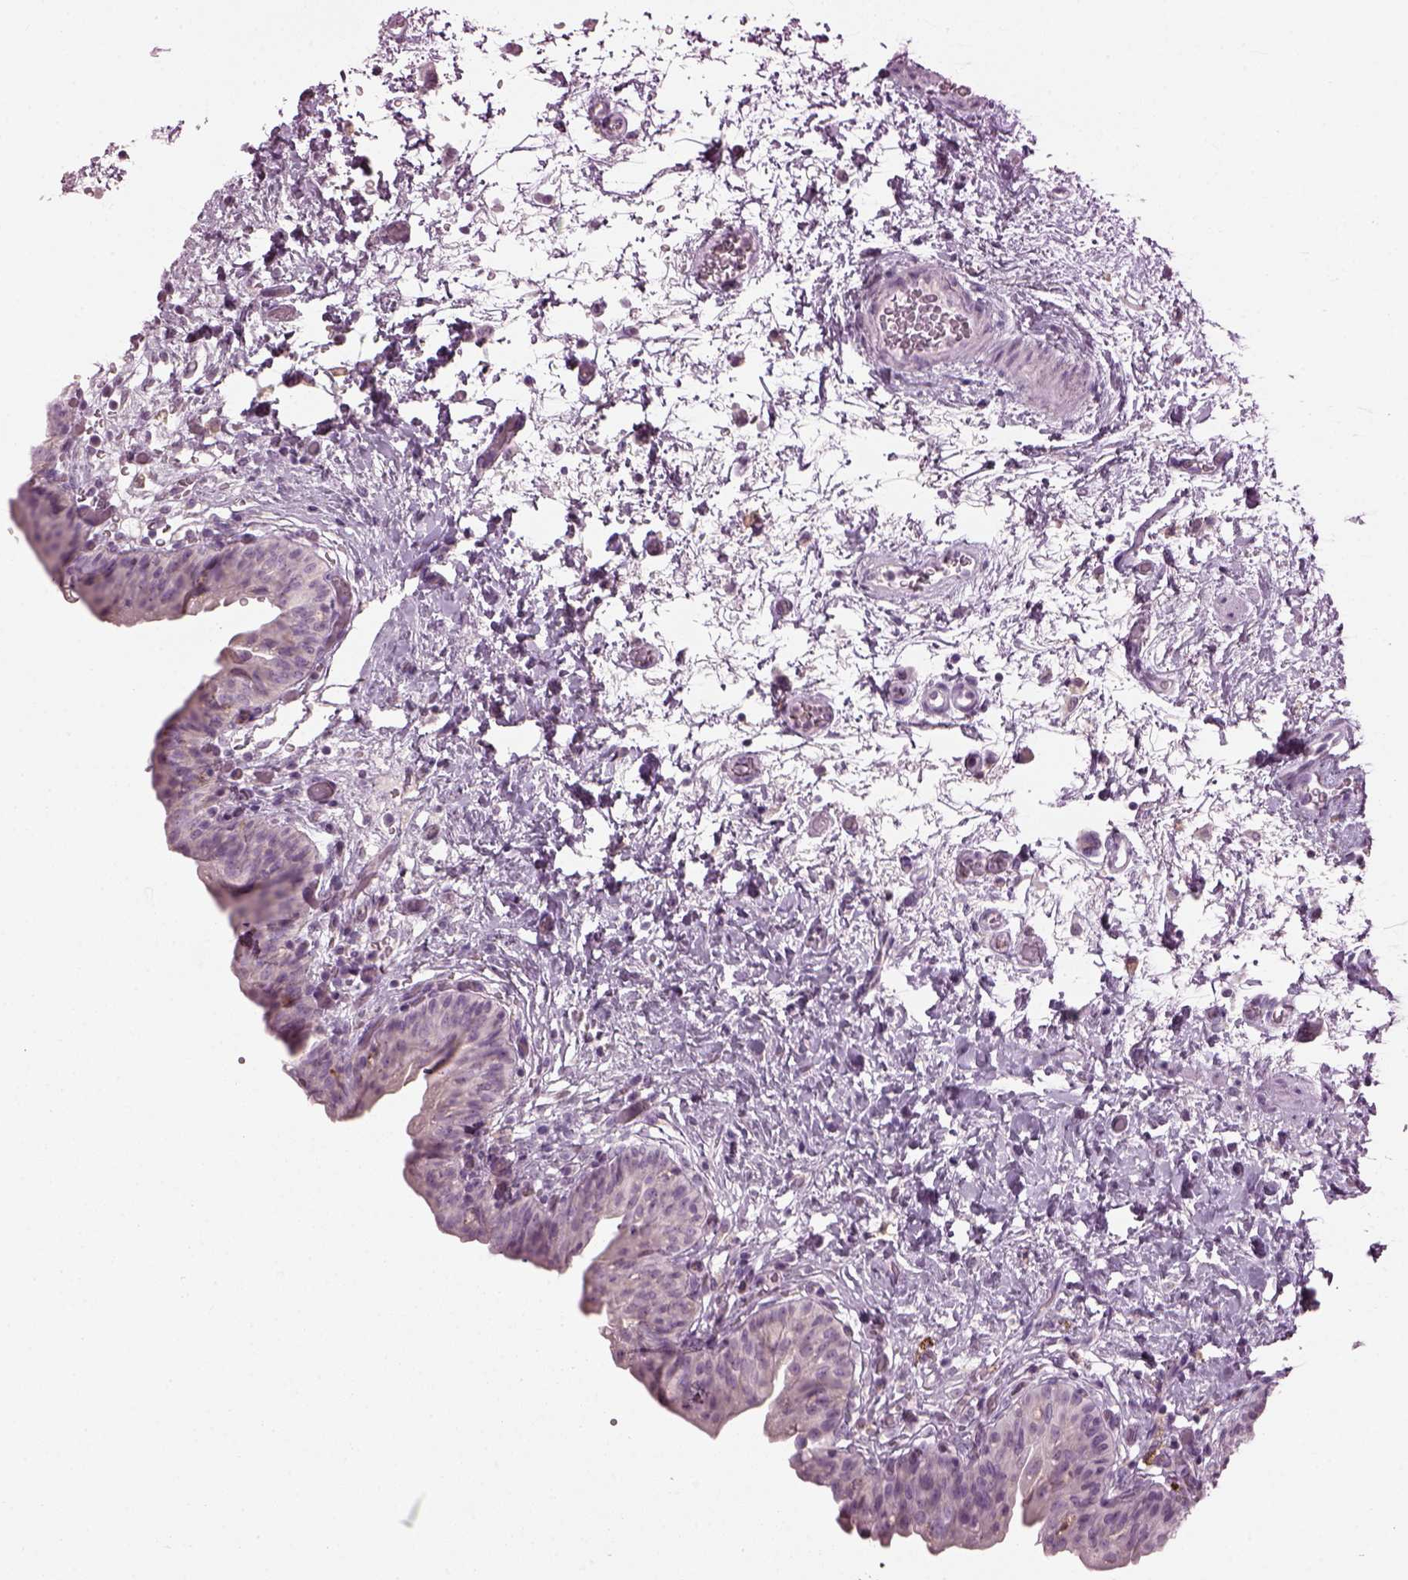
{"staining": {"intensity": "negative", "quantity": "none", "location": "none"}, "tissue": "urinary bladder", "cell_type": "Urothelial cells", "image_type": "normal", "snomed": [{"axis": "morphology", "description": "Normal tissue, NOS"}, {"axis": "topography", "description": "Urinary bladder"}], "caption": "Histopathology image shows no protein staining in urothelial cells of normal urinary bladder.", "gene": "TMEM231", "patient": {"sex": "male", "age": 69}}